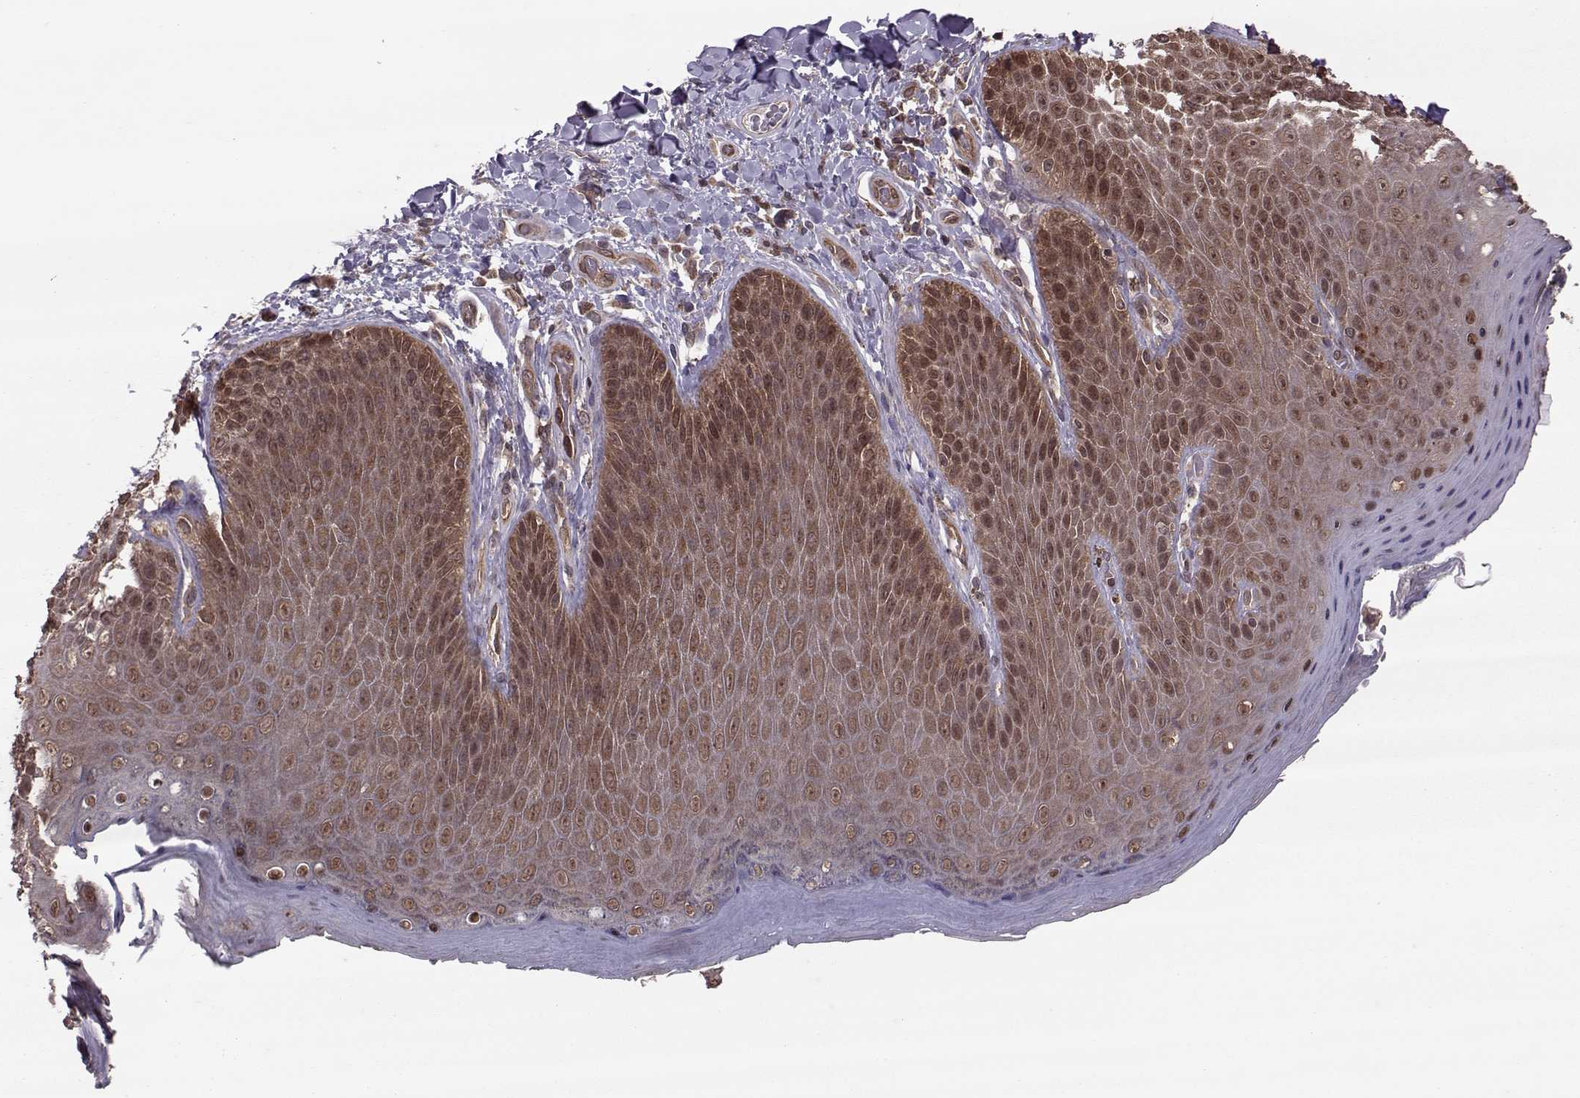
{"staining": {"intensity": "strong", "quantity": "25%-75%", "location": "cytoplasmic/membranous,nuclear"}, "tissue": "skin", "cell_type": "Epidermal cells", "image_type": "normal", "snomed": [{"axis": "morphology", "description": "Normal tissue, NOS"}, {"axis": "topography", "description": "Anal"}], "caption": "Immunohistochemical staining of unremarkable human skin reveals 25%-75% levels of strong cytoplasmic/membranous,nuclear protein positivity in about 25%-75% of epidermal cells.", "gene": "PPP2R2A", "patient": {"sex": "male", "age": 53}}